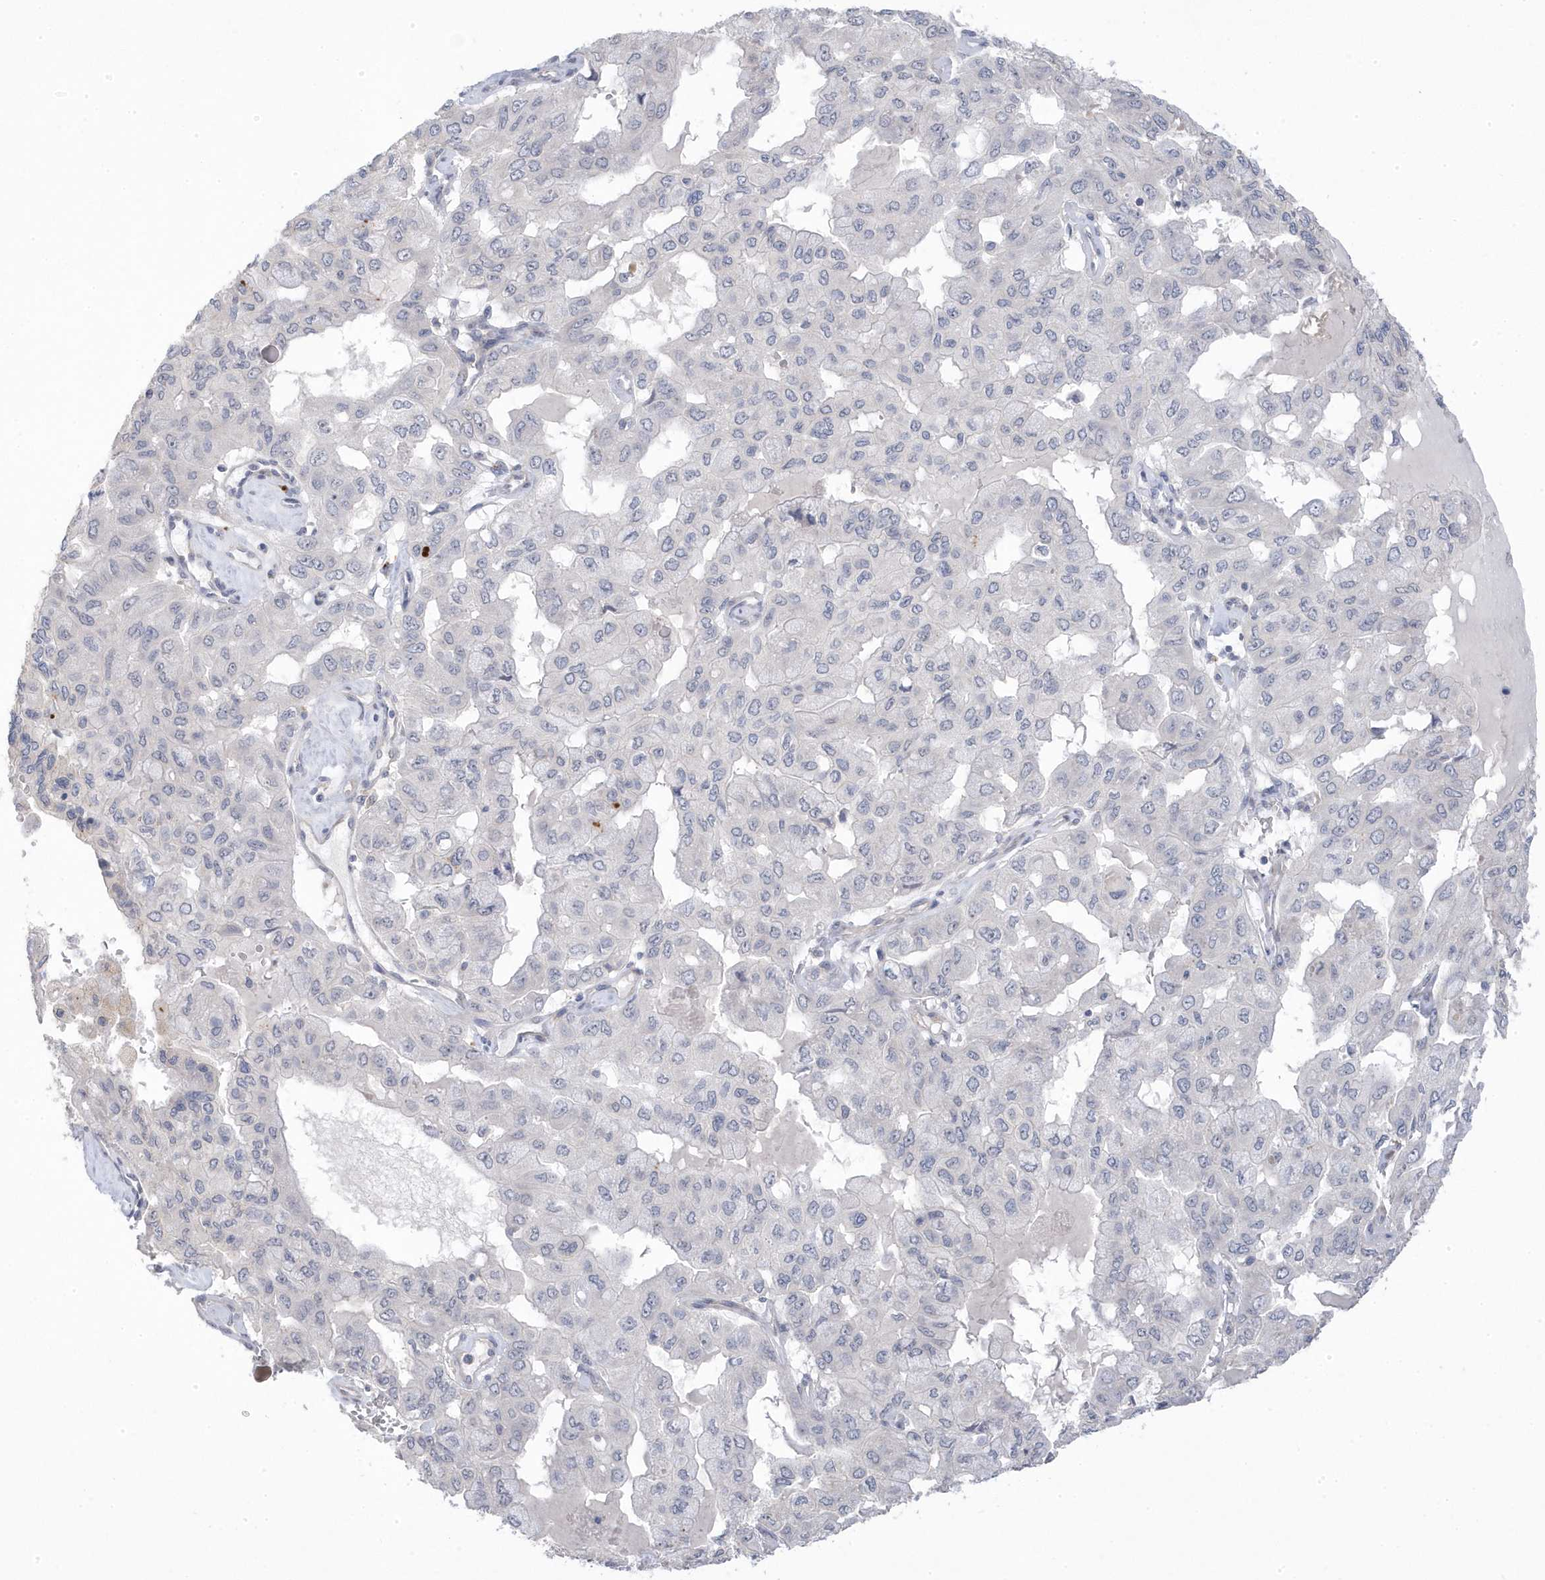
{"staining": {"intensity": "negative", "quantity": "none", "location": "none"}, "tissue": "pancreatic cancer", "cell_type": "Tumor cells", "image_type": "cancer", "snomed": [{"axis": "morphology", "description": "Adenocarcinoma, NOS"}, {"axis": "topography", "description": "Pancreas"}], "caption": "Tumor cells are negative for protein expression in human pancreatic cancer. (Immunohistochemistry (ihc), brightfield microscopy, high magnification).", "gene": "GTPBP6", "patient": {"sex": "male", "age": 51}}